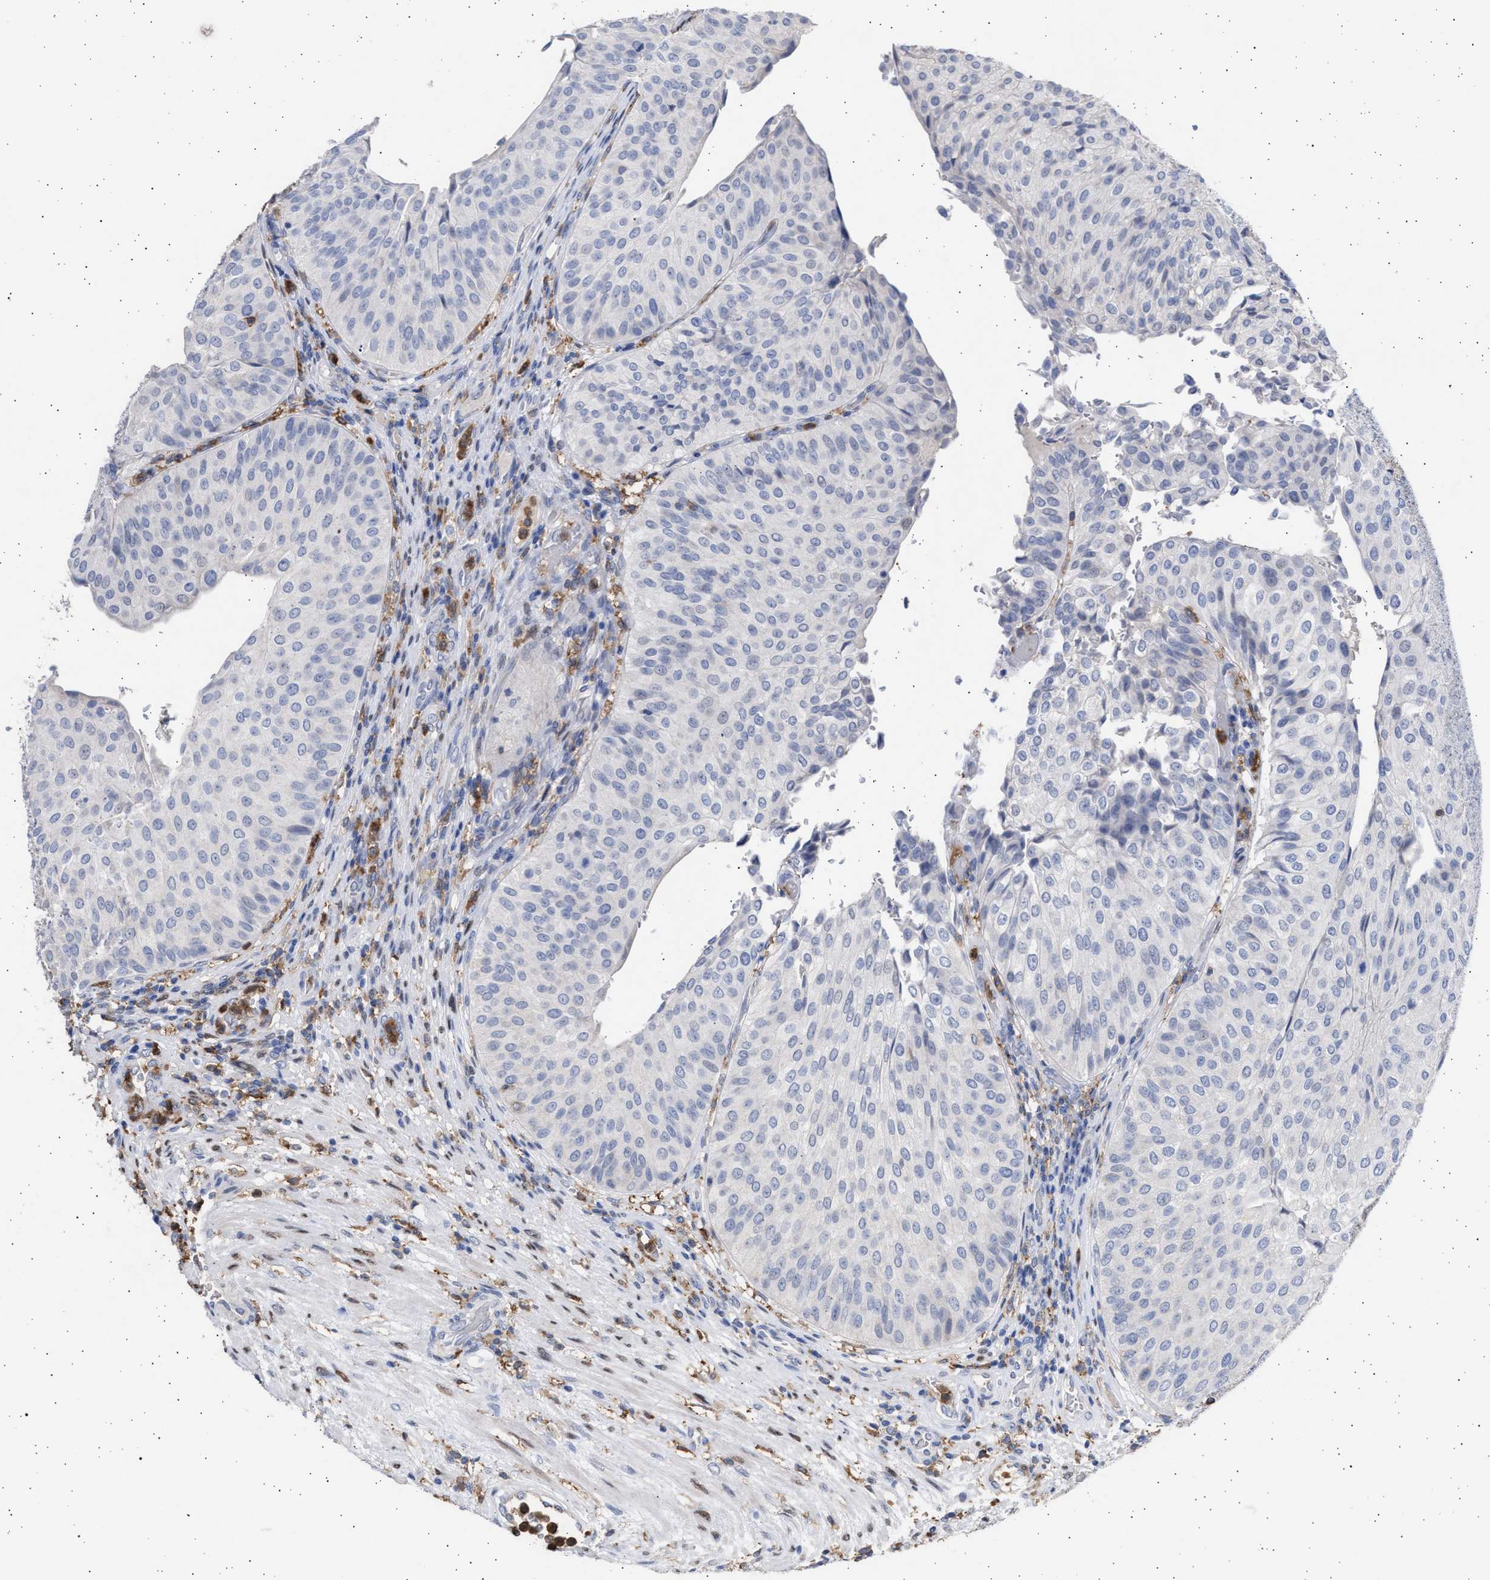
{"staining": {"intensity": "negative", "quantity": "none", "location": "none"}, "tissue": "urothelial cancer", "cell_type": "Tumor cells", "image_type": "cancer", "snomed": [{"axis": "morphology", "description": "Urothelial carcinoma, Low grade"}, {"axis": "topography", "description": "Urinary bladder"}], "caption": "High magnification brightfield microscopy of urothelial cancer stained with DAB (brown) and counterstained with hematoxylin (blue): tumor cells show no significant staining.", "gene": "FCER1A", "patient": {"sex": "male", "age": 67}}